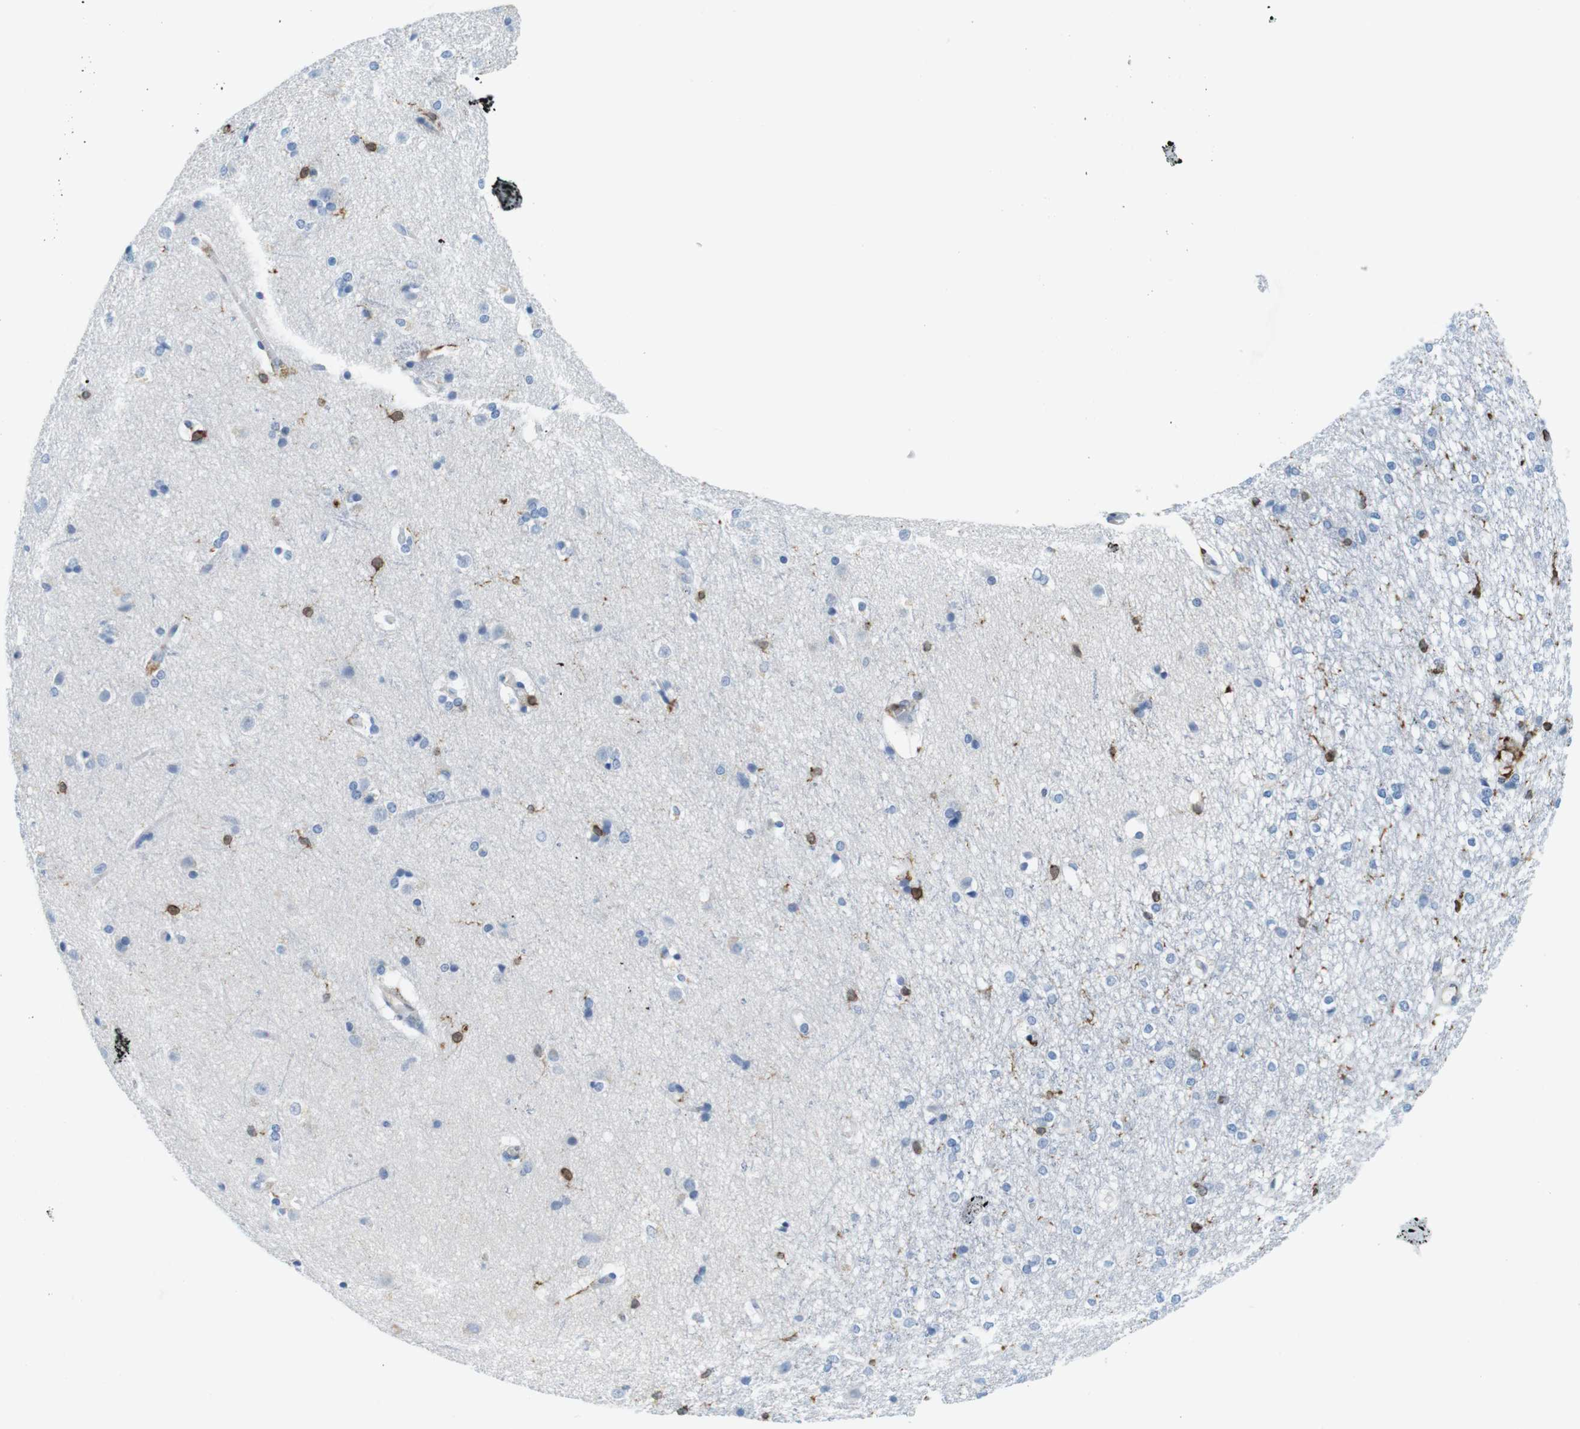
{"staining": {"intensity": "moderate", "quantity": "<25%", "location": "cytoplasmic/membranous"}, "tissue": "caudate", "cell_type": "Glial cells", "image_type": "normal", "snomed": [{"axis": "morphology", "description": "Normal tissue, NOS"}, {"axis": "topography", "description": "Lateral ventricle wall"}], "caption": "Human caudate stained with a brown dye demonstrates moderate cytoplasmic/membranous positive positivity in about <25% of glial cells.", "gene": "CIITA", "patient": {"sex": "female", "age": 19}}